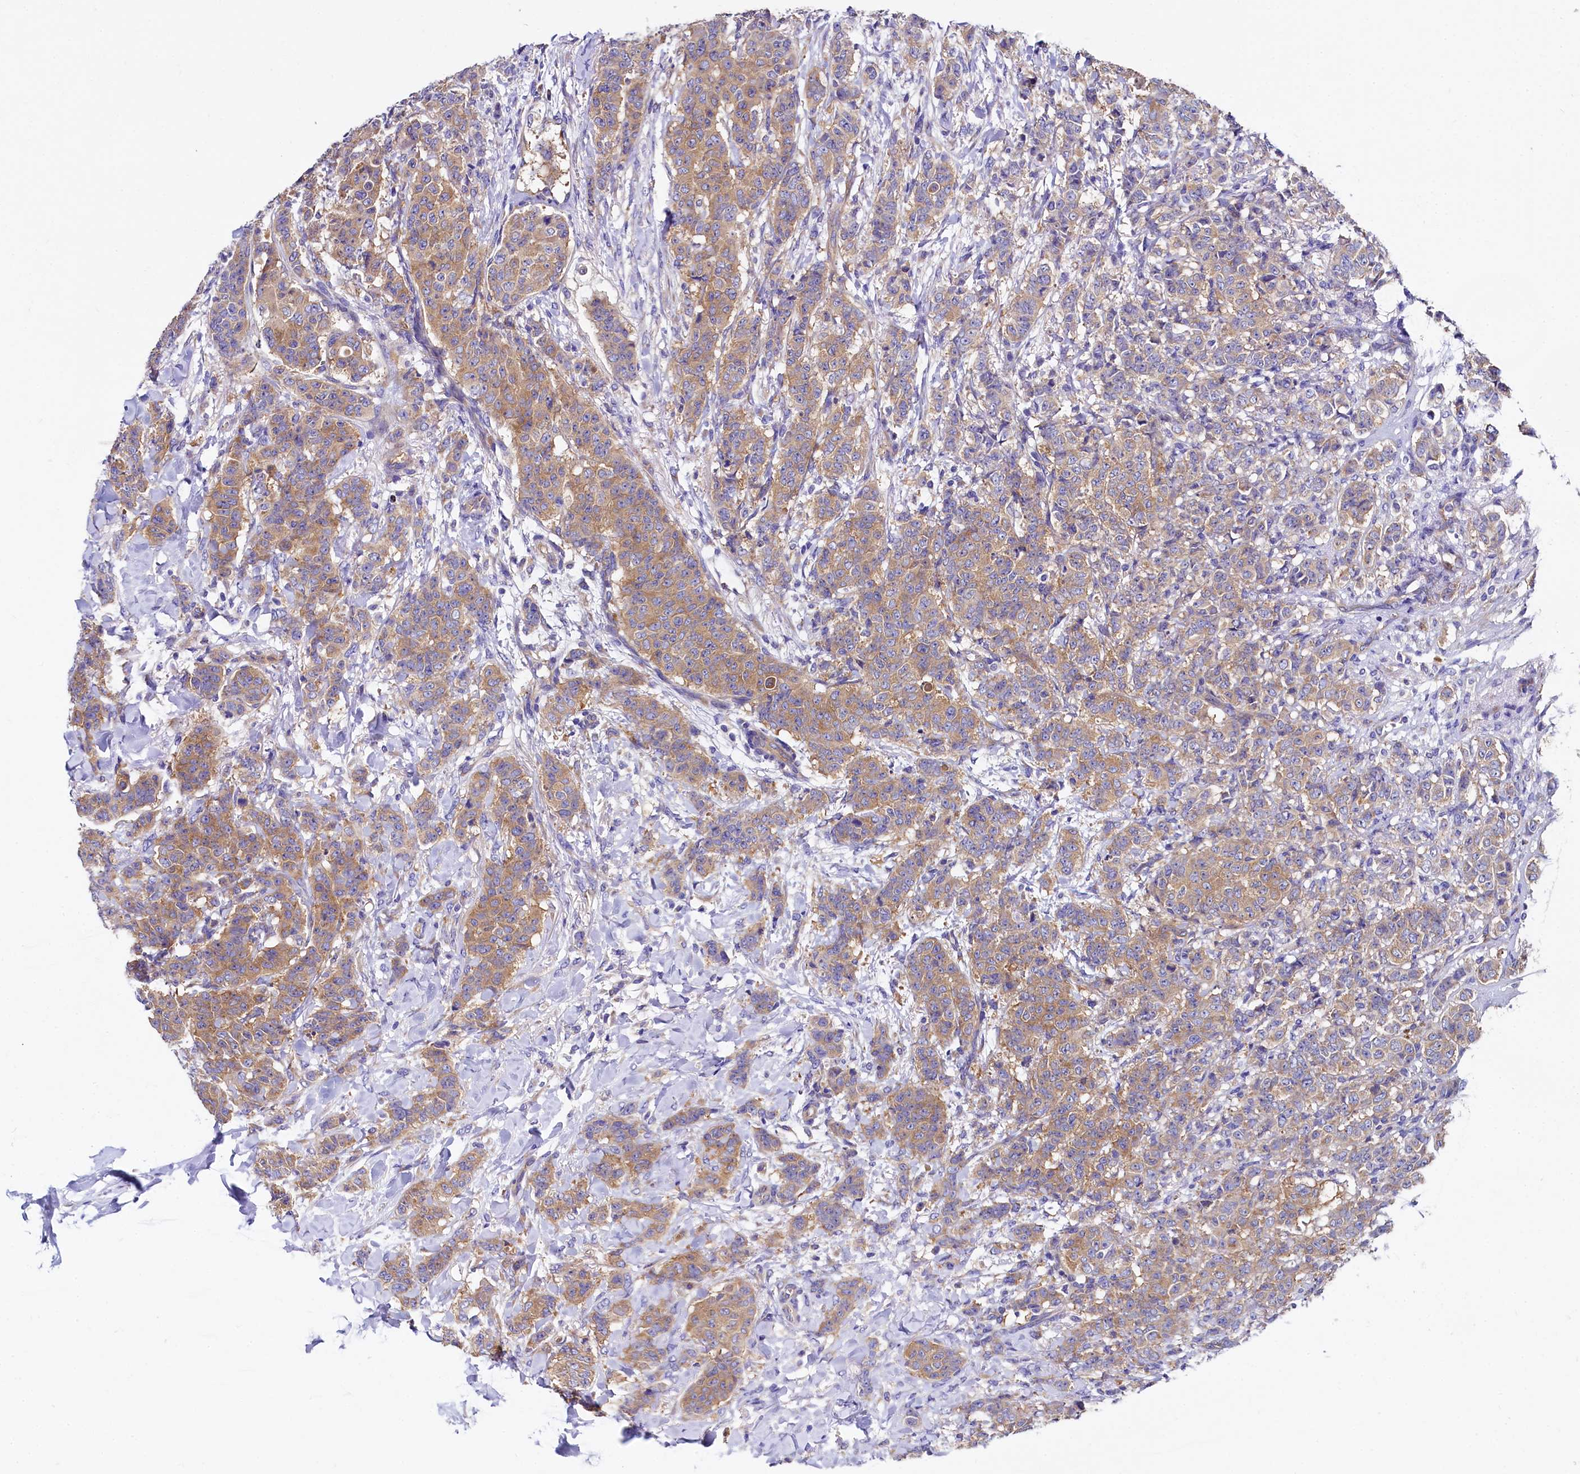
{"staining": {"intensity": "moderate", "quantity": ">75%", "location": "cytoplasmic/membranous"}, "tissue": "breast cancer", "cell_type": "Tumor cells", "image_type": "cancer", "snomed": [{"axis": "morphology", "description": "Duct carcinoma"}, {"axis": "topography", "description": "Breast"}], "caption": "Moderate cytoplasmic/membranous staining is appreciated in about >75% of tumor cells in intraductal carcinoma (breast).", "gene": "QARS1", "patient": {"sex": "female", "age": 40}}